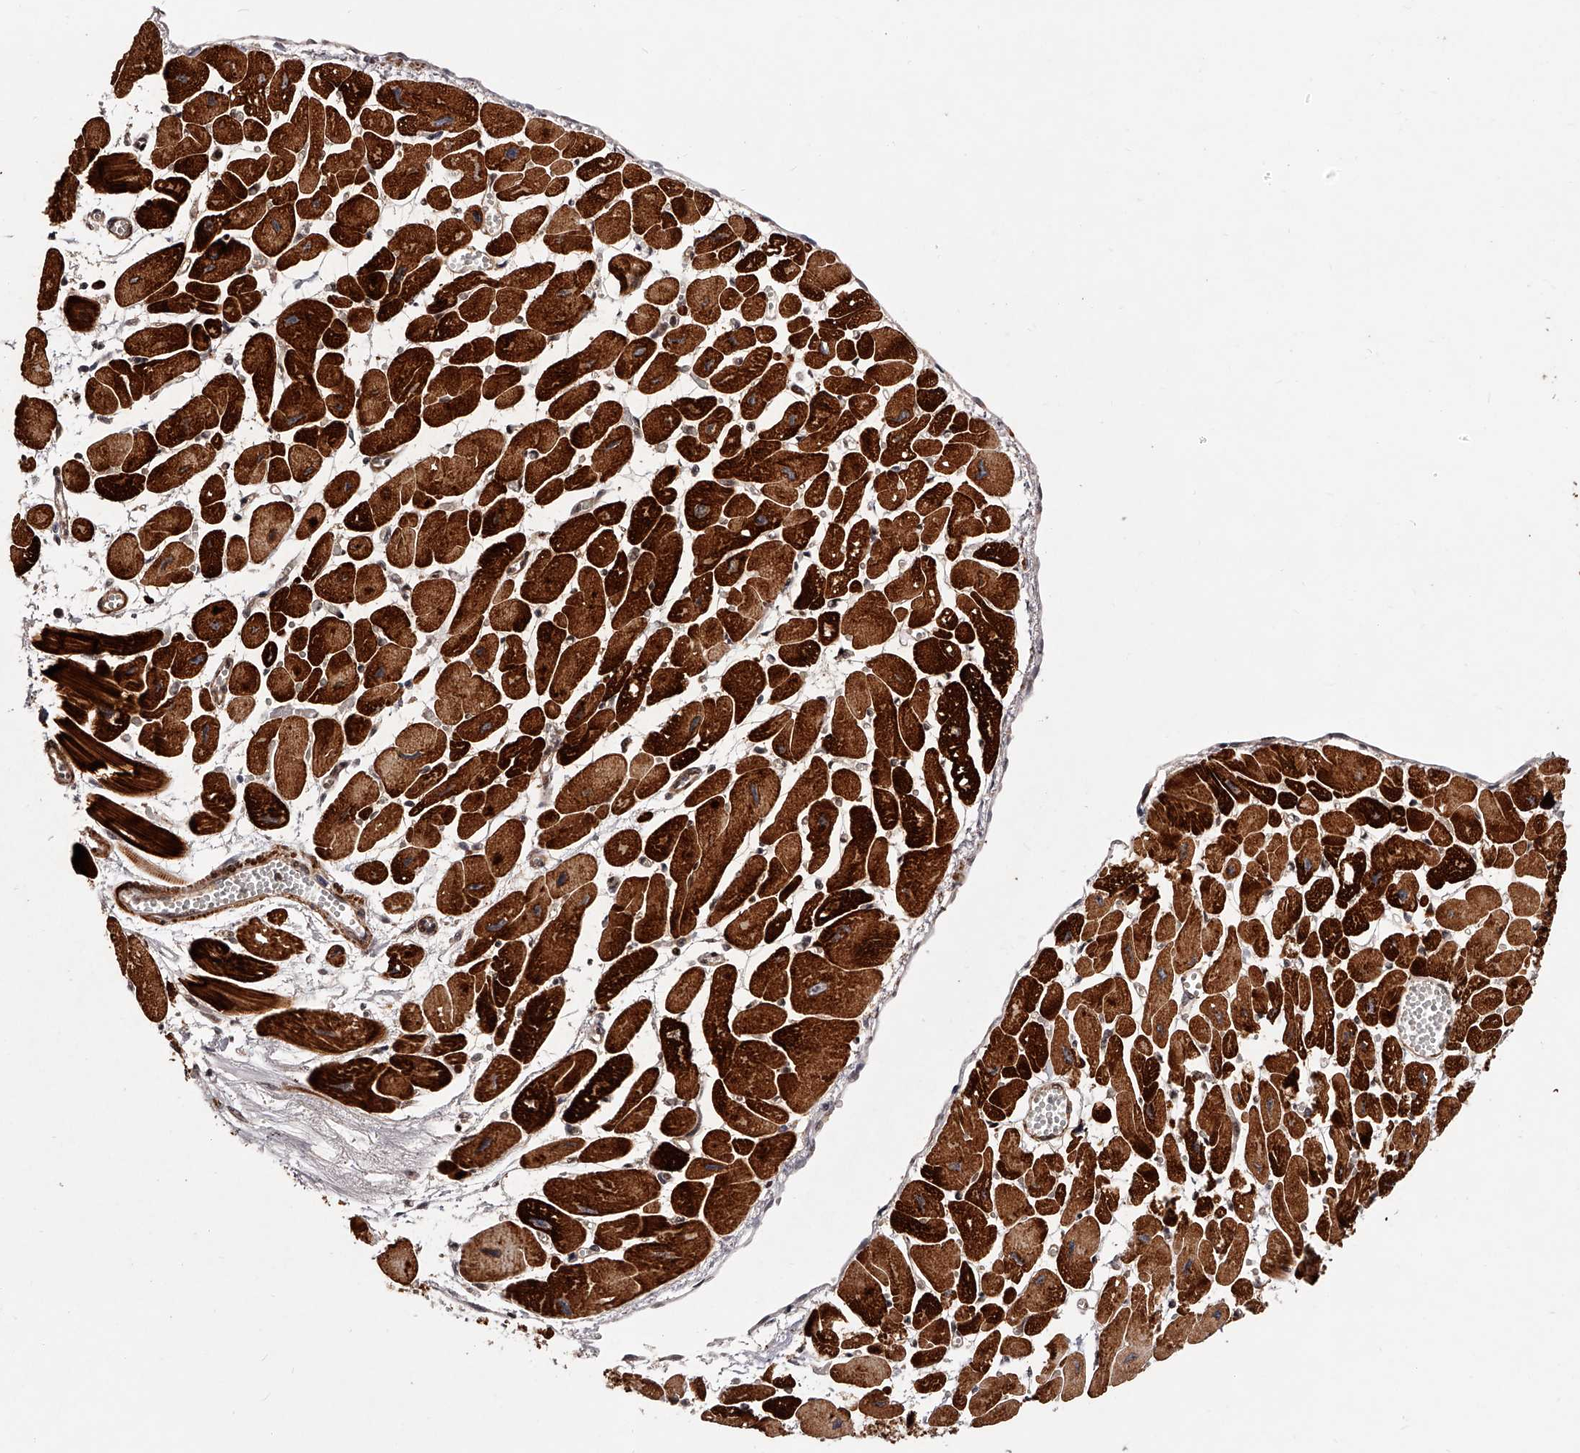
{"staining": {"intensity": "strong", "quantity": ">75%", "location": "cytoplasmic/membranous"}, "tissue": "heart muscle", "cell_type": "Cardiomyocytes", "image_type": "normal", "snomed": [{"axis": "morphology", "description": "Normal tissue, NOS"}, {"axis": "topography", "description": "Heart"}], "caption": "Protein staining of benign heart muscle shows strong cytoplasmic/membranous staining in about >75% of cardiomyocytes. The protein is stained brown, and the nuclei are stained in blue (DAB (3,3'-diaminobenzidine) IHC with brightfield microscopy, high magnification).", "gene": "CUL7", "patient": {"sex": "female", "age": 54}}